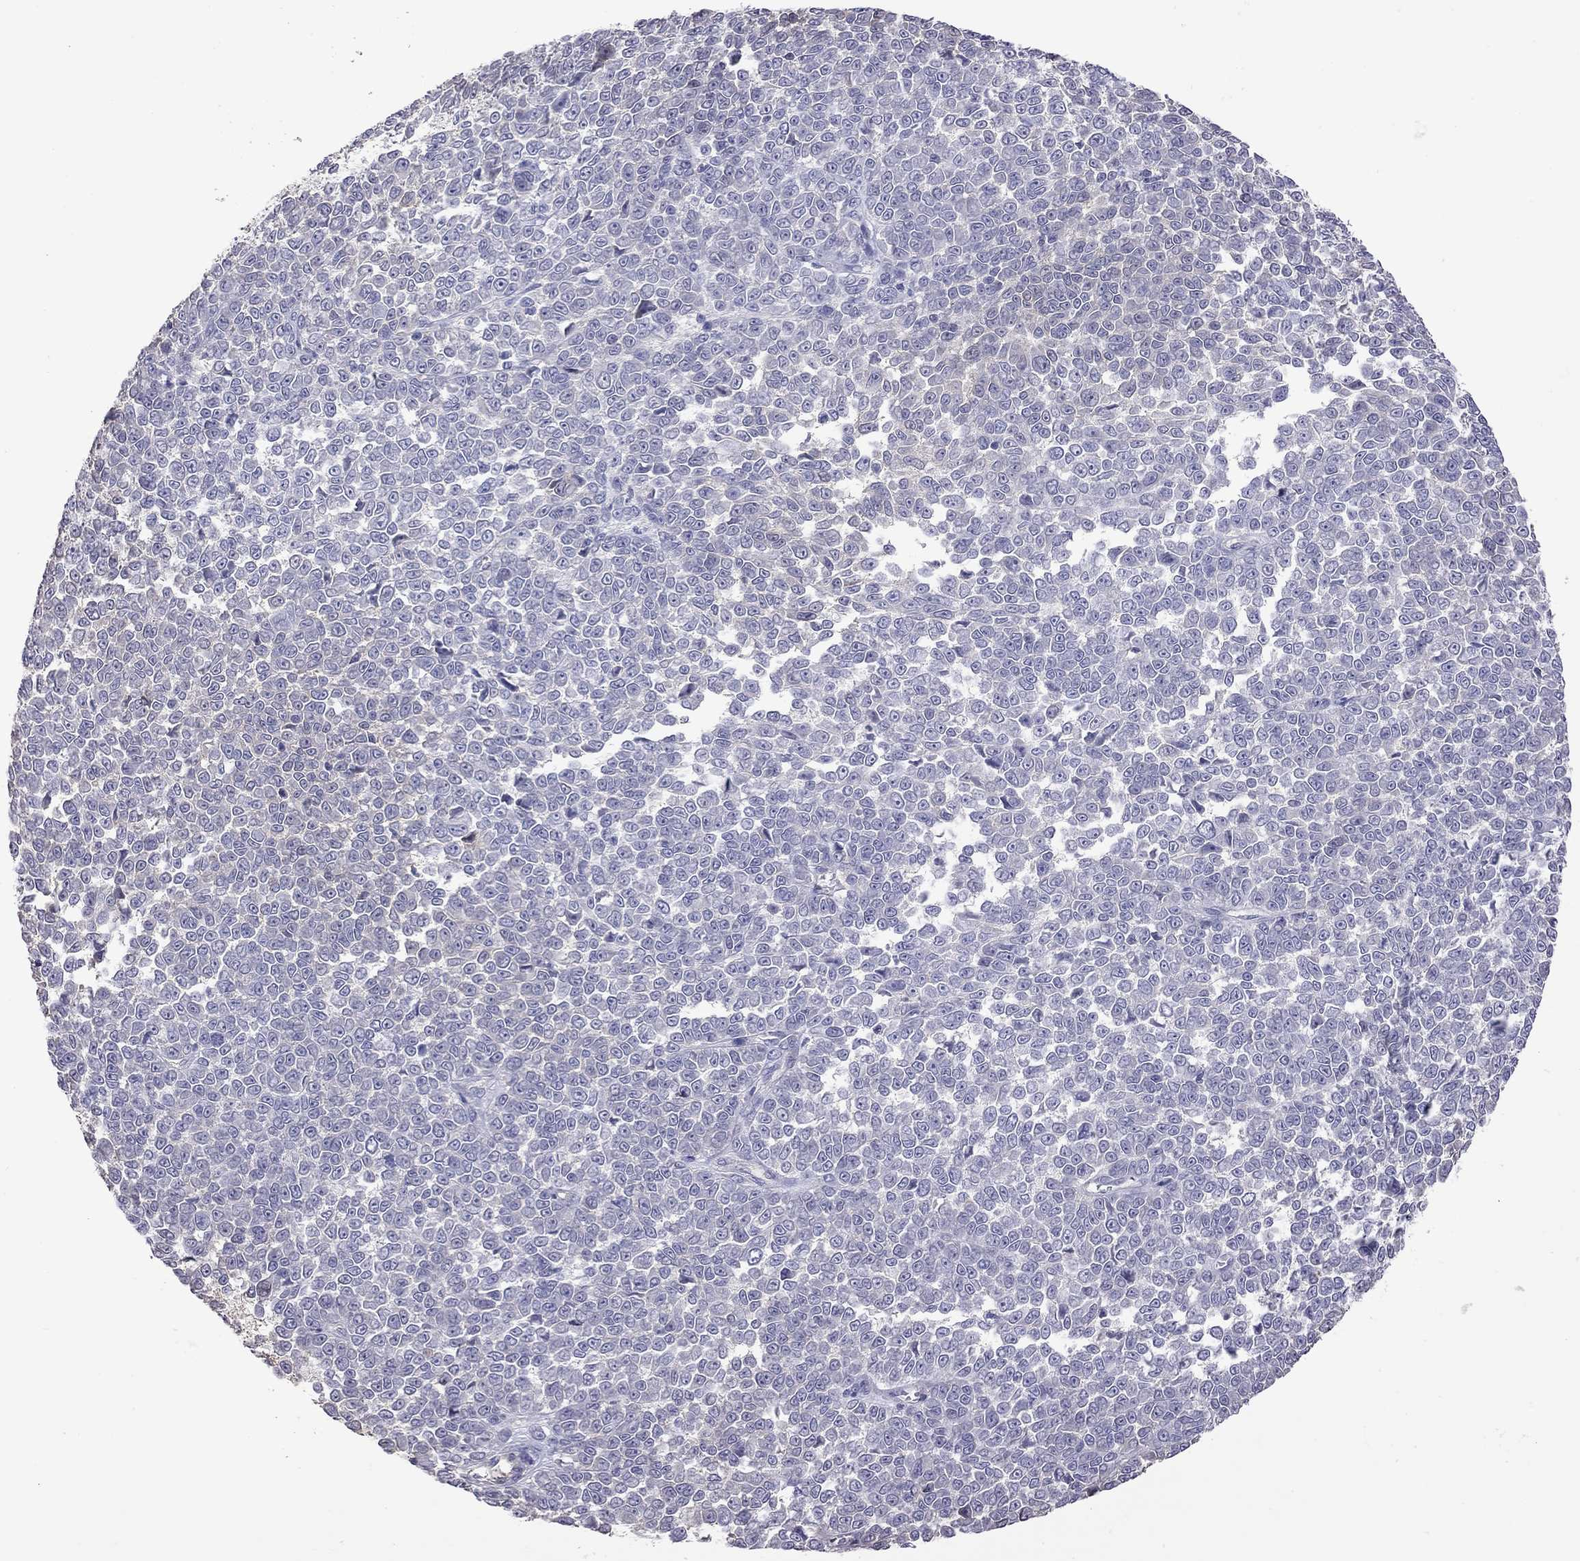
{"staining": {"intensity": "negative", "quantity": "none", "location": "none"}, "tissue": "melanoma", "cell_type": "Tumor cells", "image_type": "cancer", "snomed": [{"axis": "morphology", "description": "Malignant melanoma, NOS"}, {"axis": "topography", "description": "Skin"}], "caption": "DAB (3,3'-diaminobenzidine) immunohistochemical staining of melanoma displays no significant staining in tumor cells.", "gene": "FEZ1", "patient": {"sex": "female", "age": 95}}